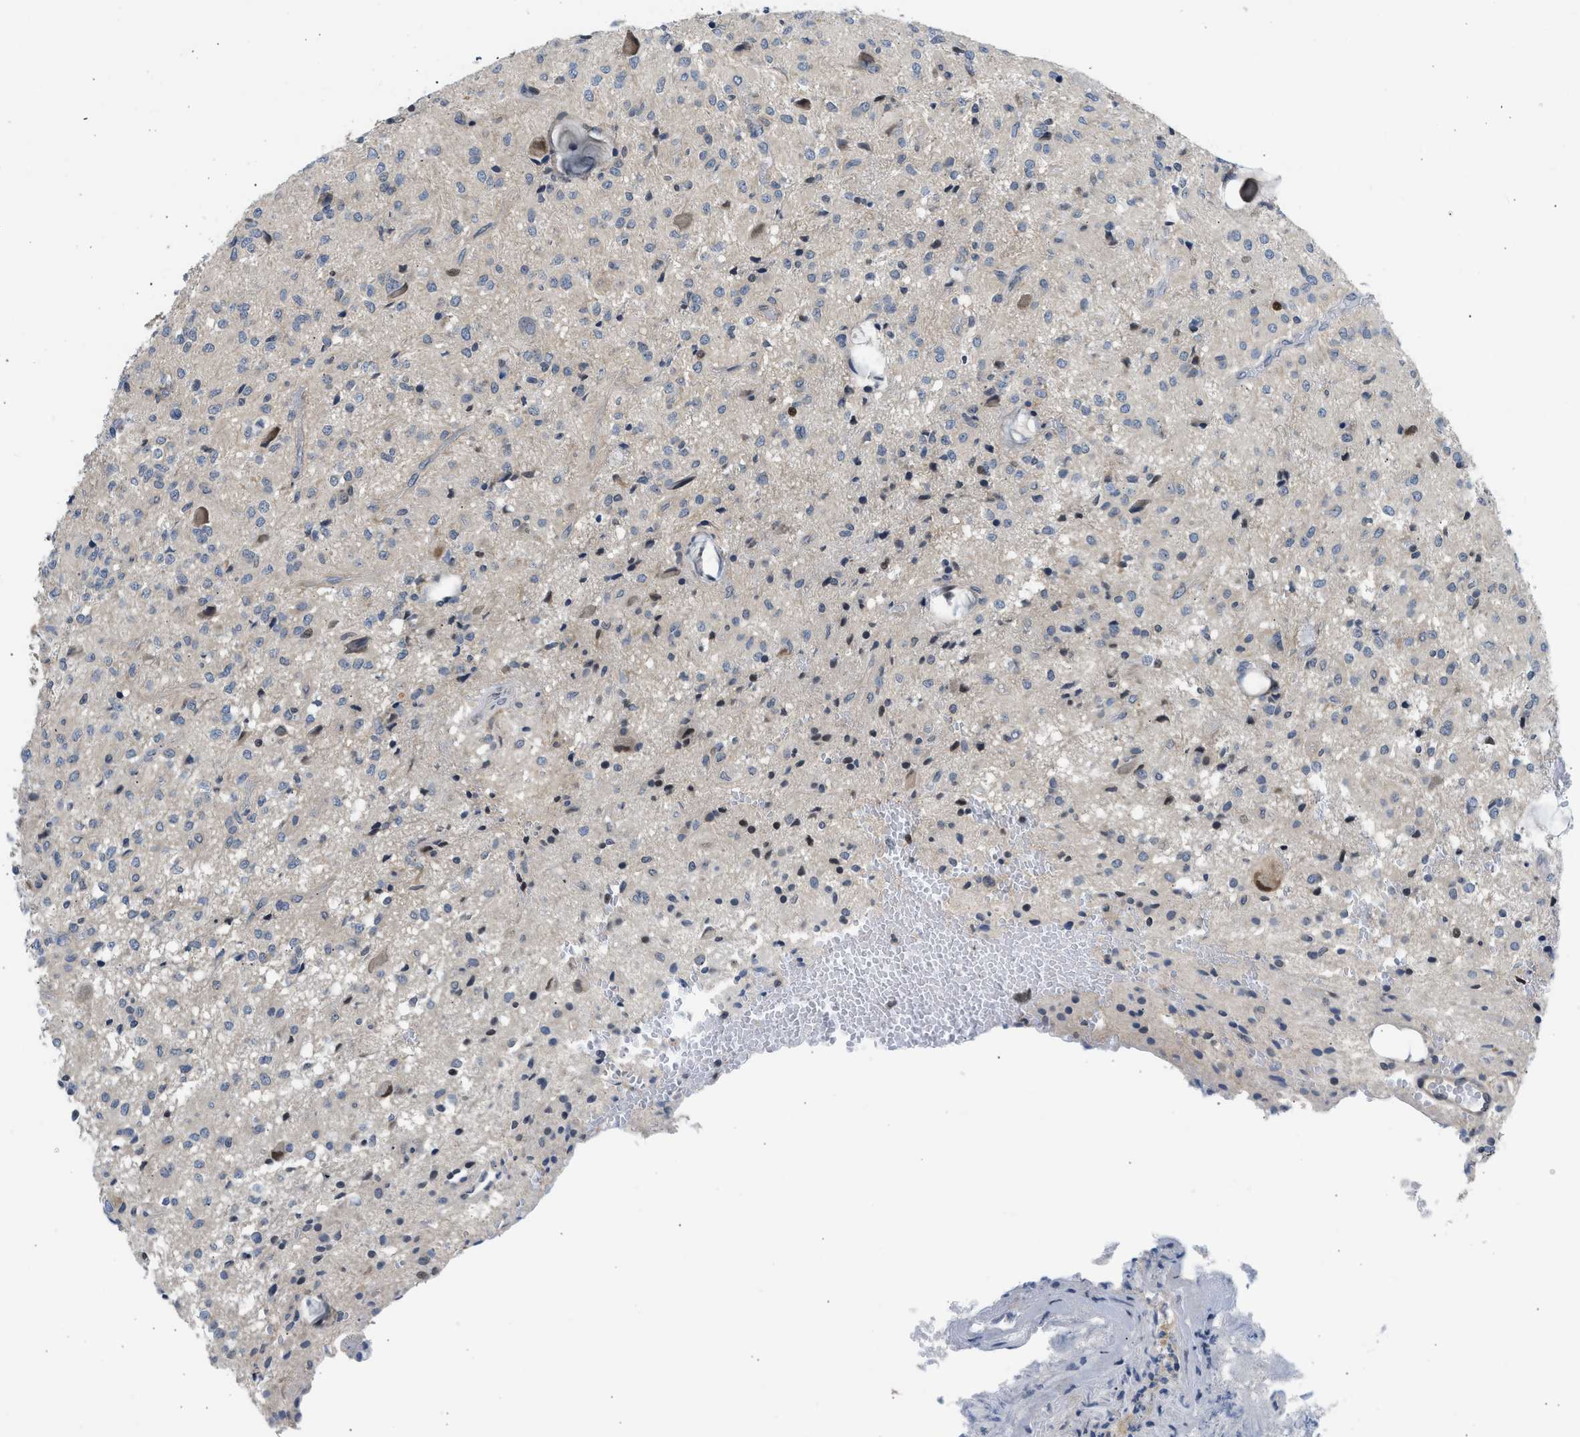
{"staining": {"intensity": "moderate", "quantity": "<25%", "location": "nuclear"}, "tissue": "glioma", "cell_type": "Tumor cells", "image_type": "cancer", "snomed": [{"axis": "morphology", "description": "Glioma, malignant, High grade"}, {"axis": "topography", "description": "Brain"}], "caption": "Approximately <25% of tumor cells in glioma display moderate nuclear protein expression as visualized by brown immunohistochemical staining.", "gene": "OLIG3", "patient": {"sex": "female", "age": 59}}